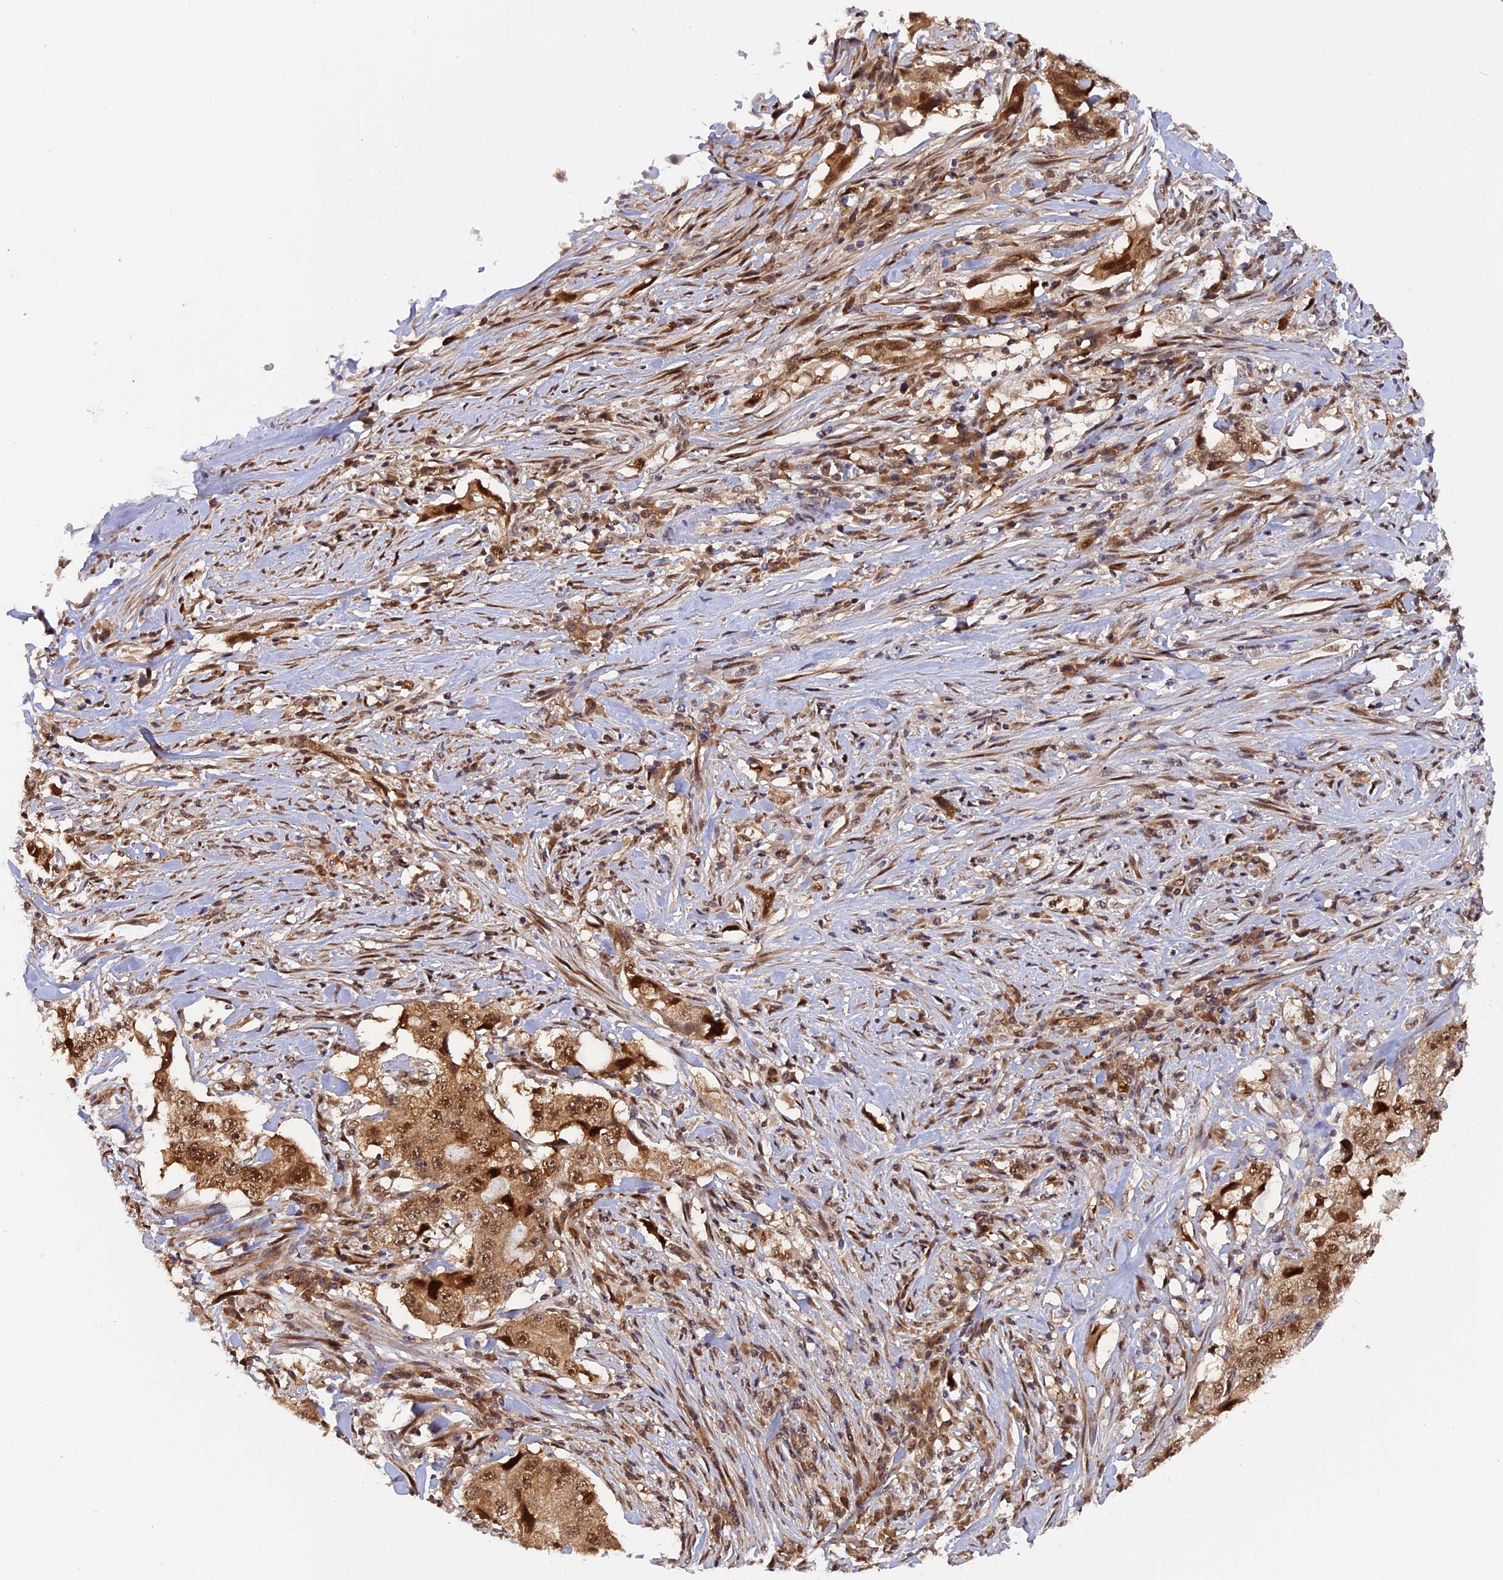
{"staining": {"intensity": "moderate", "quantity": ">75%", "location": "cytoplasmic/membranous,nuclear"}, "tissue": "lung cancer", "cell_type": "Tumor cells", "image_type": "cancer", "snomed": [{"axis": "morphology", "description": "Adenocarcinoma, NOS"}, {"axis": "topography", "description": "Lung"}], "caption": "IHC histopathology image of human adenocarcinoma (lung) stained for a protein (brown), which reveals medium levels of moderate cytoplasmic/membranous and nuclear expression in approximately >75% of tumor cells.", "gene": "ZNF428", "patient": {"sex": "female", "age": 51}}